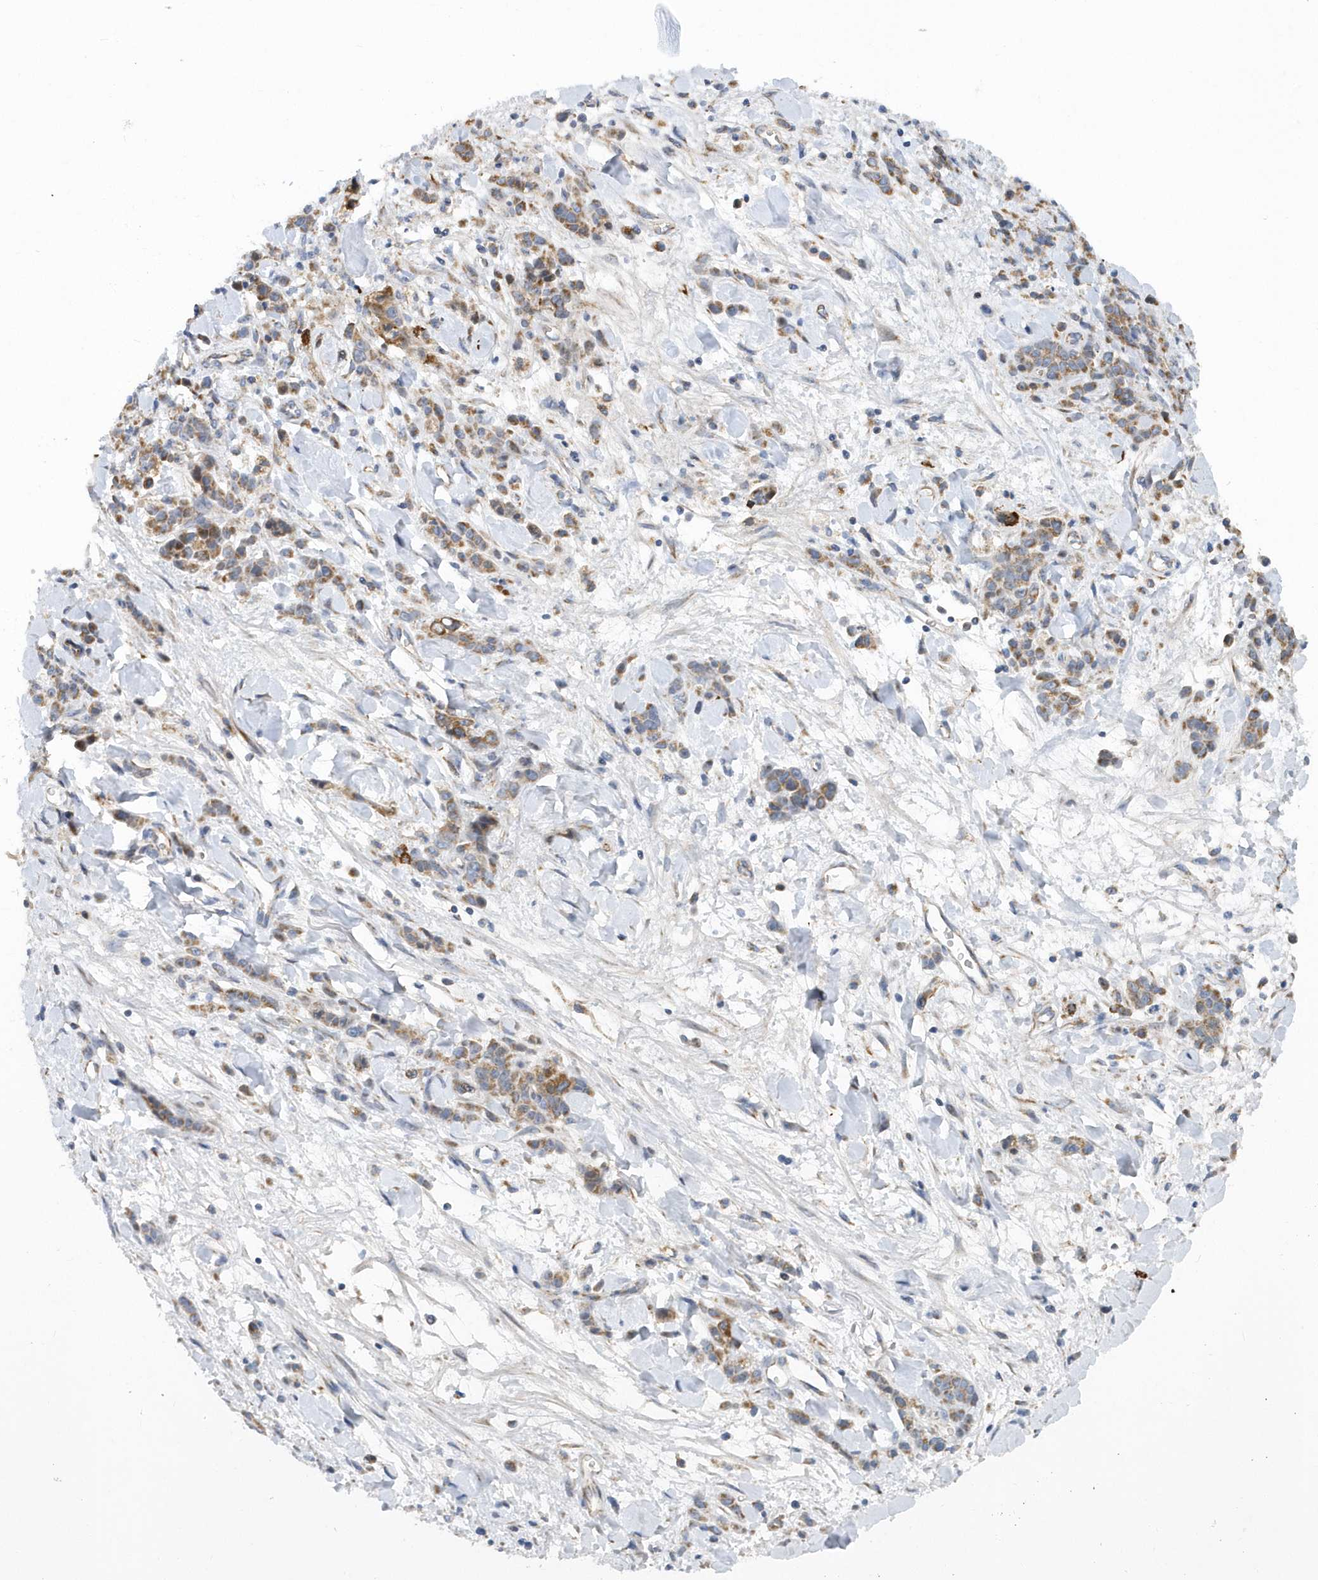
{"staining": {"intensity": "moderate", "quantity": ">75%", "location": "cytoplasmic/membranous"}, "tissue": "stomach cancer", "cell_type": "Tumor cells", "image_type": "cancer", "snomed": [{"axis": "morphology", "description": "Normal tissue, NOS"}, {"axis": "morphology", "description": "Adenocarcinoma, NOS"}, {"axis": "topography", "description": "Stomach"}], "caption": "IHC of human stomach adenocarcinoma displays medium levels of moderate cytoplasmic/membranous staining in approximately >75% of tumor cells.", "gene": "VWA5B2", "patient": {"sex": "male", "age": 82}}